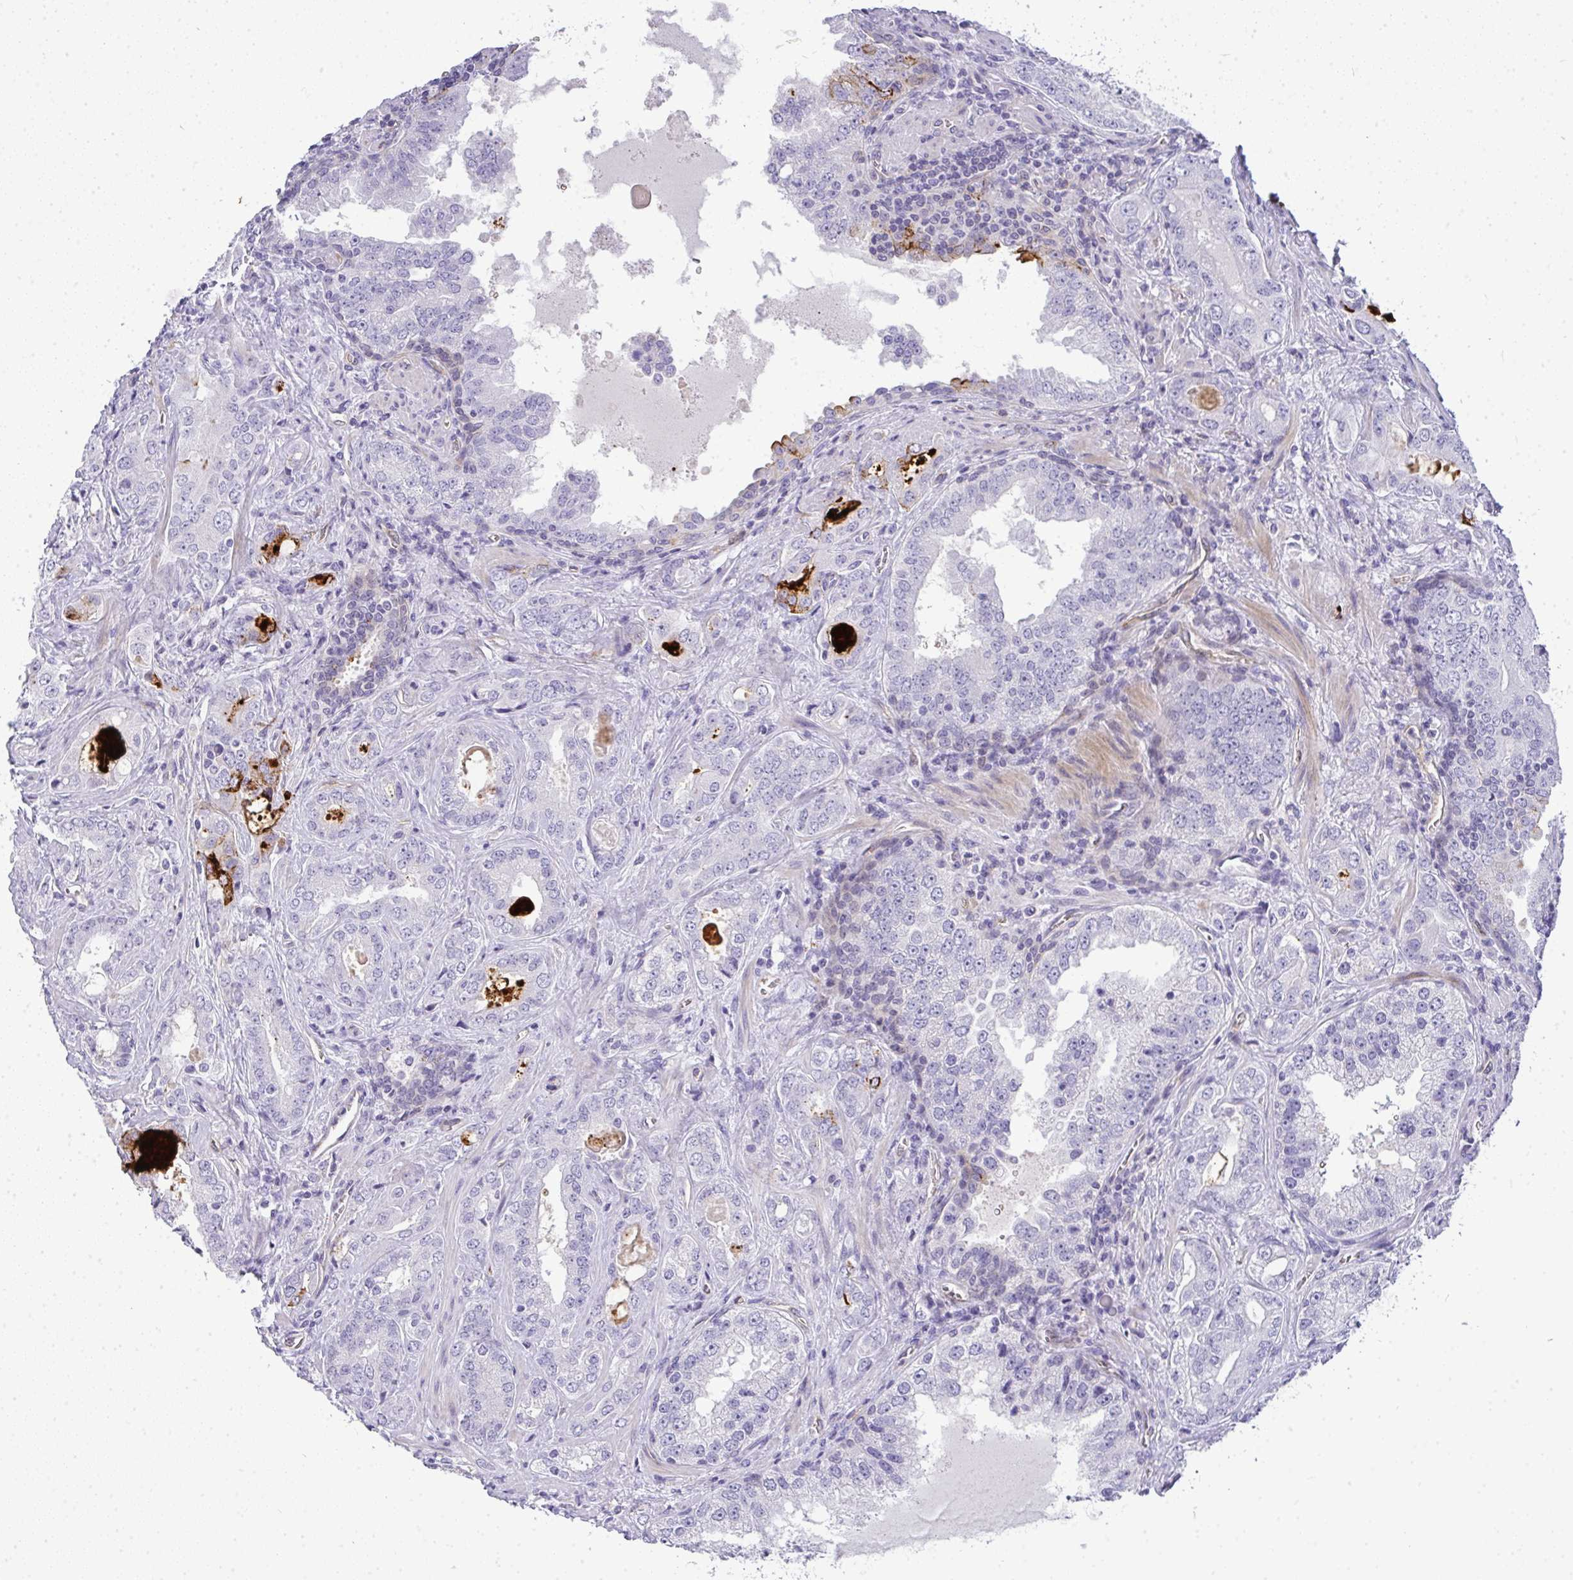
{"staining": {"intensity": "negative", "quantity": "none", "location": "none"}, "tissue": "prostate cancer", "cell_type": "Tumor cells", "image_type": "cancer", "snomed": [{"axis": "morphology", "description": "Adenocarcinoma, High grade"}, {"axis": "topography", "description": "Prostate"}], "caption": "This is a micrograph of immunohistochemistry (IHC) staining of prostate cancer, which shows no positivity in tumor cells.", "gene": "LIPE", "patient": {"sex": "male", "age": 67}}